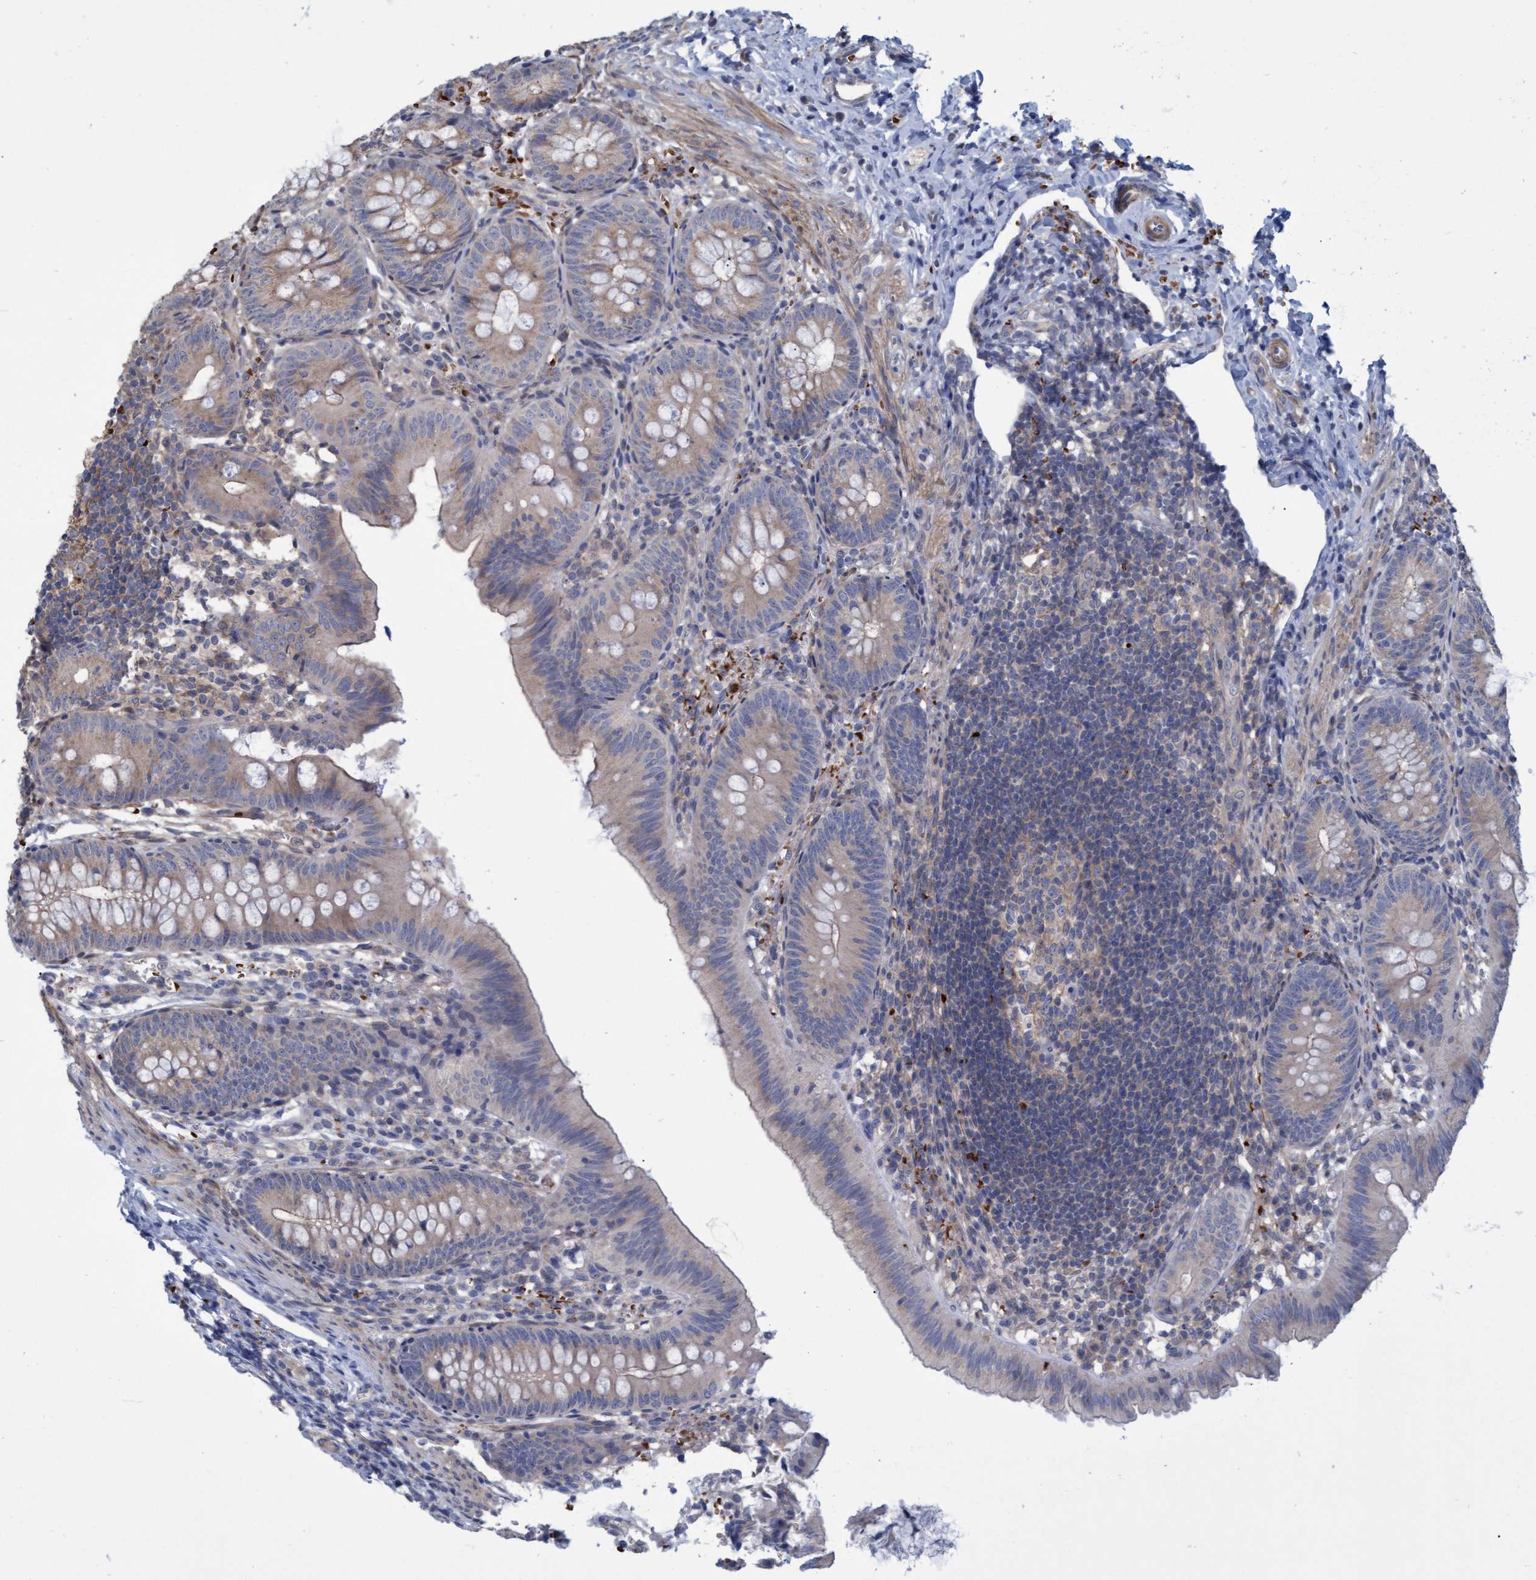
{"staining": {"intensity": "weak", "quantity": "25%-75%", "location": "cytoplasmic/membranous"}, "tissue": "appendix", "cell_type": "Glandular cells", "image_type": "normal", "snomed": [{"axis": "morphology", "description": "Normal tissue, NOS"}, {"axis": "topography", "description": "Appendix"}], "caption": "Protein positivity by immunohistochemistry demonstrates weak cytoplasmic/membranous positivity in approximately 25%-75% of glandular cells in normal appendix. Using DAB (3,3'-diaminobenzidine) (brown) and hematoxylin (blue) stains, captured at high magnification using brightfield microscopy.", "gene": "NAA15", "patient": {"sex": "male", "age": 1}}